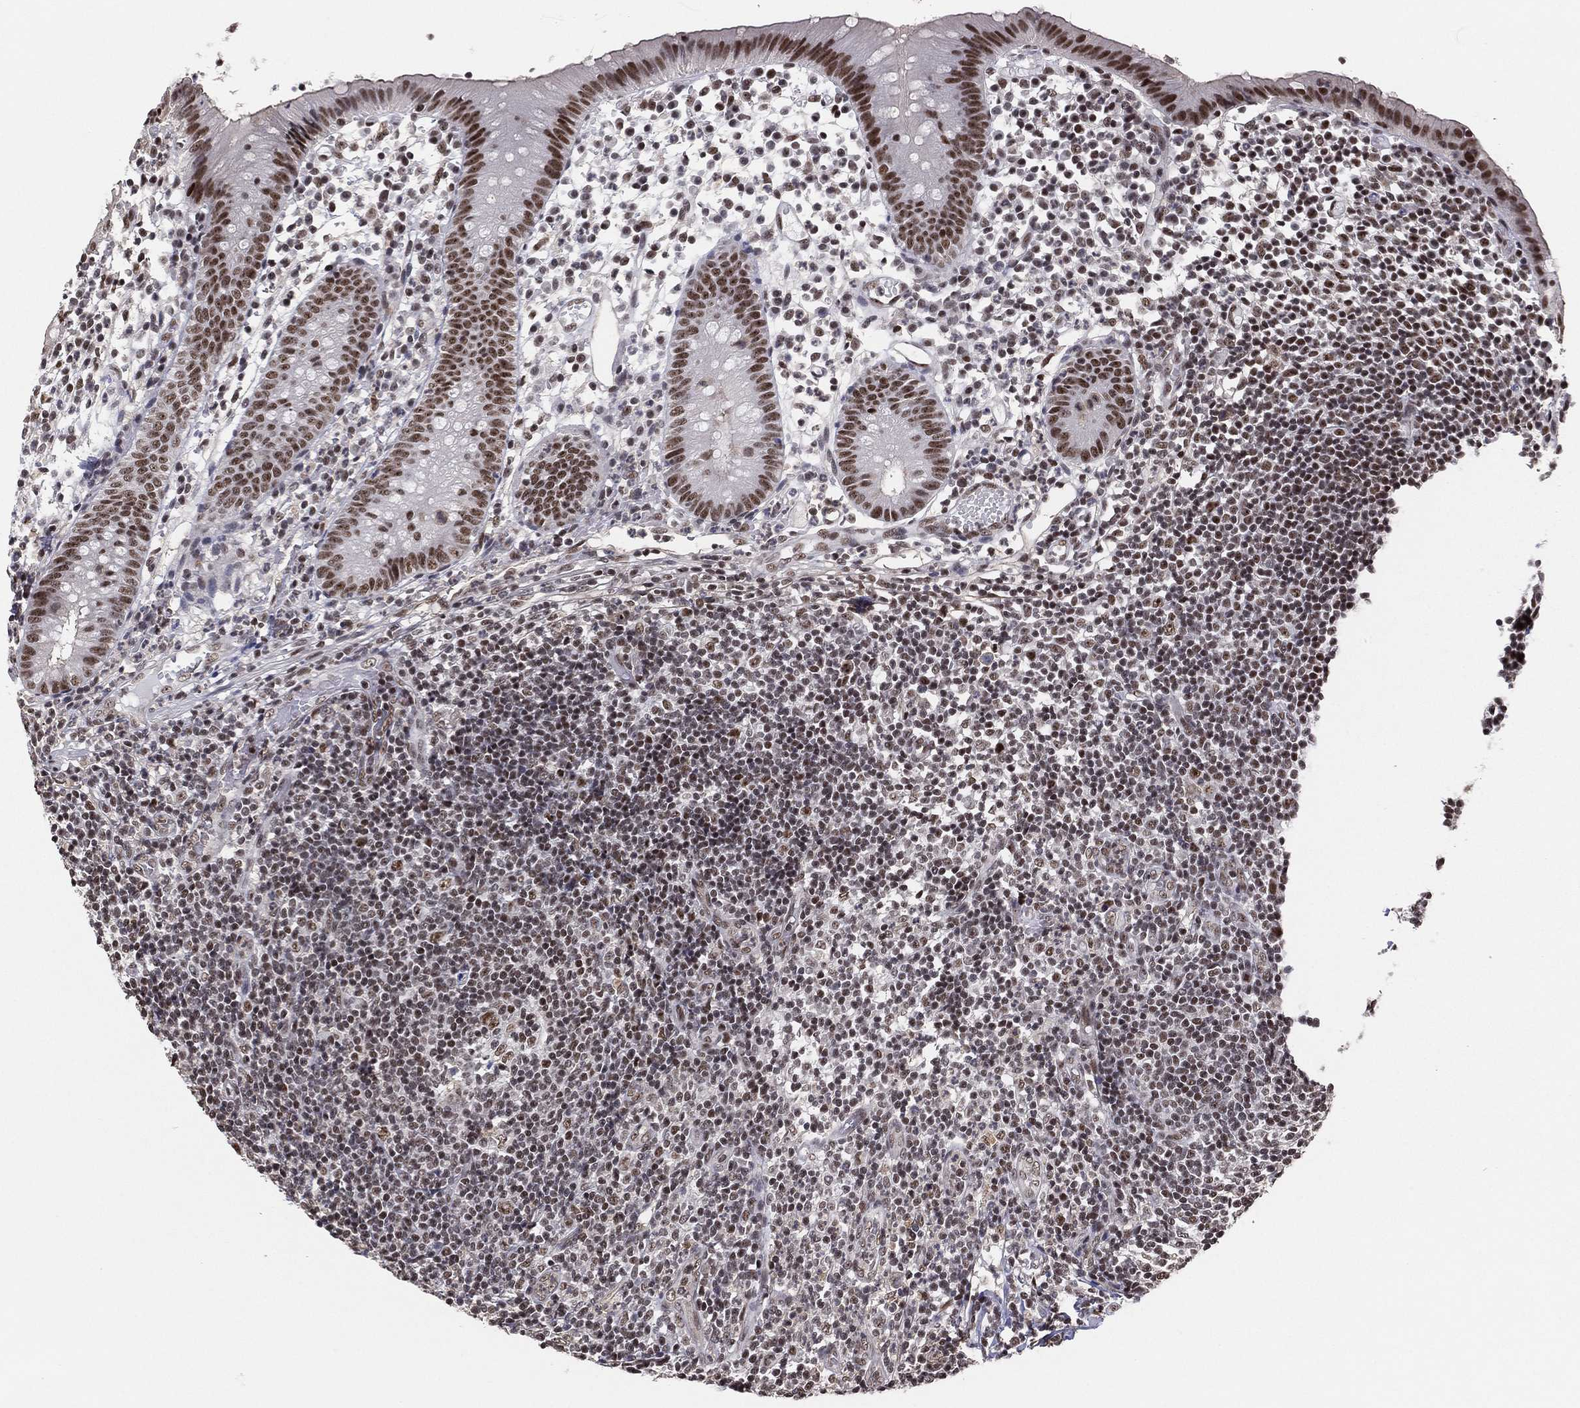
{"staining": {"intensity": "moderate", "quantity": ">75%", "location": "nuclear"}, "tissue": "appendix", "cell_type": "Glandular cells", "image_type": "normal", "snomed": [{"axis": "morphology", "description": "Normal tissue, NOS"}, {"axis": "topography", "description": "Appendix"}], "caption": "Moderate nuclear staining is identified in approximately >75% of glandular cells in unremarkable appendix.", "gene": "GPALPP1", "patient": {"sex": "female", "age": 40}}